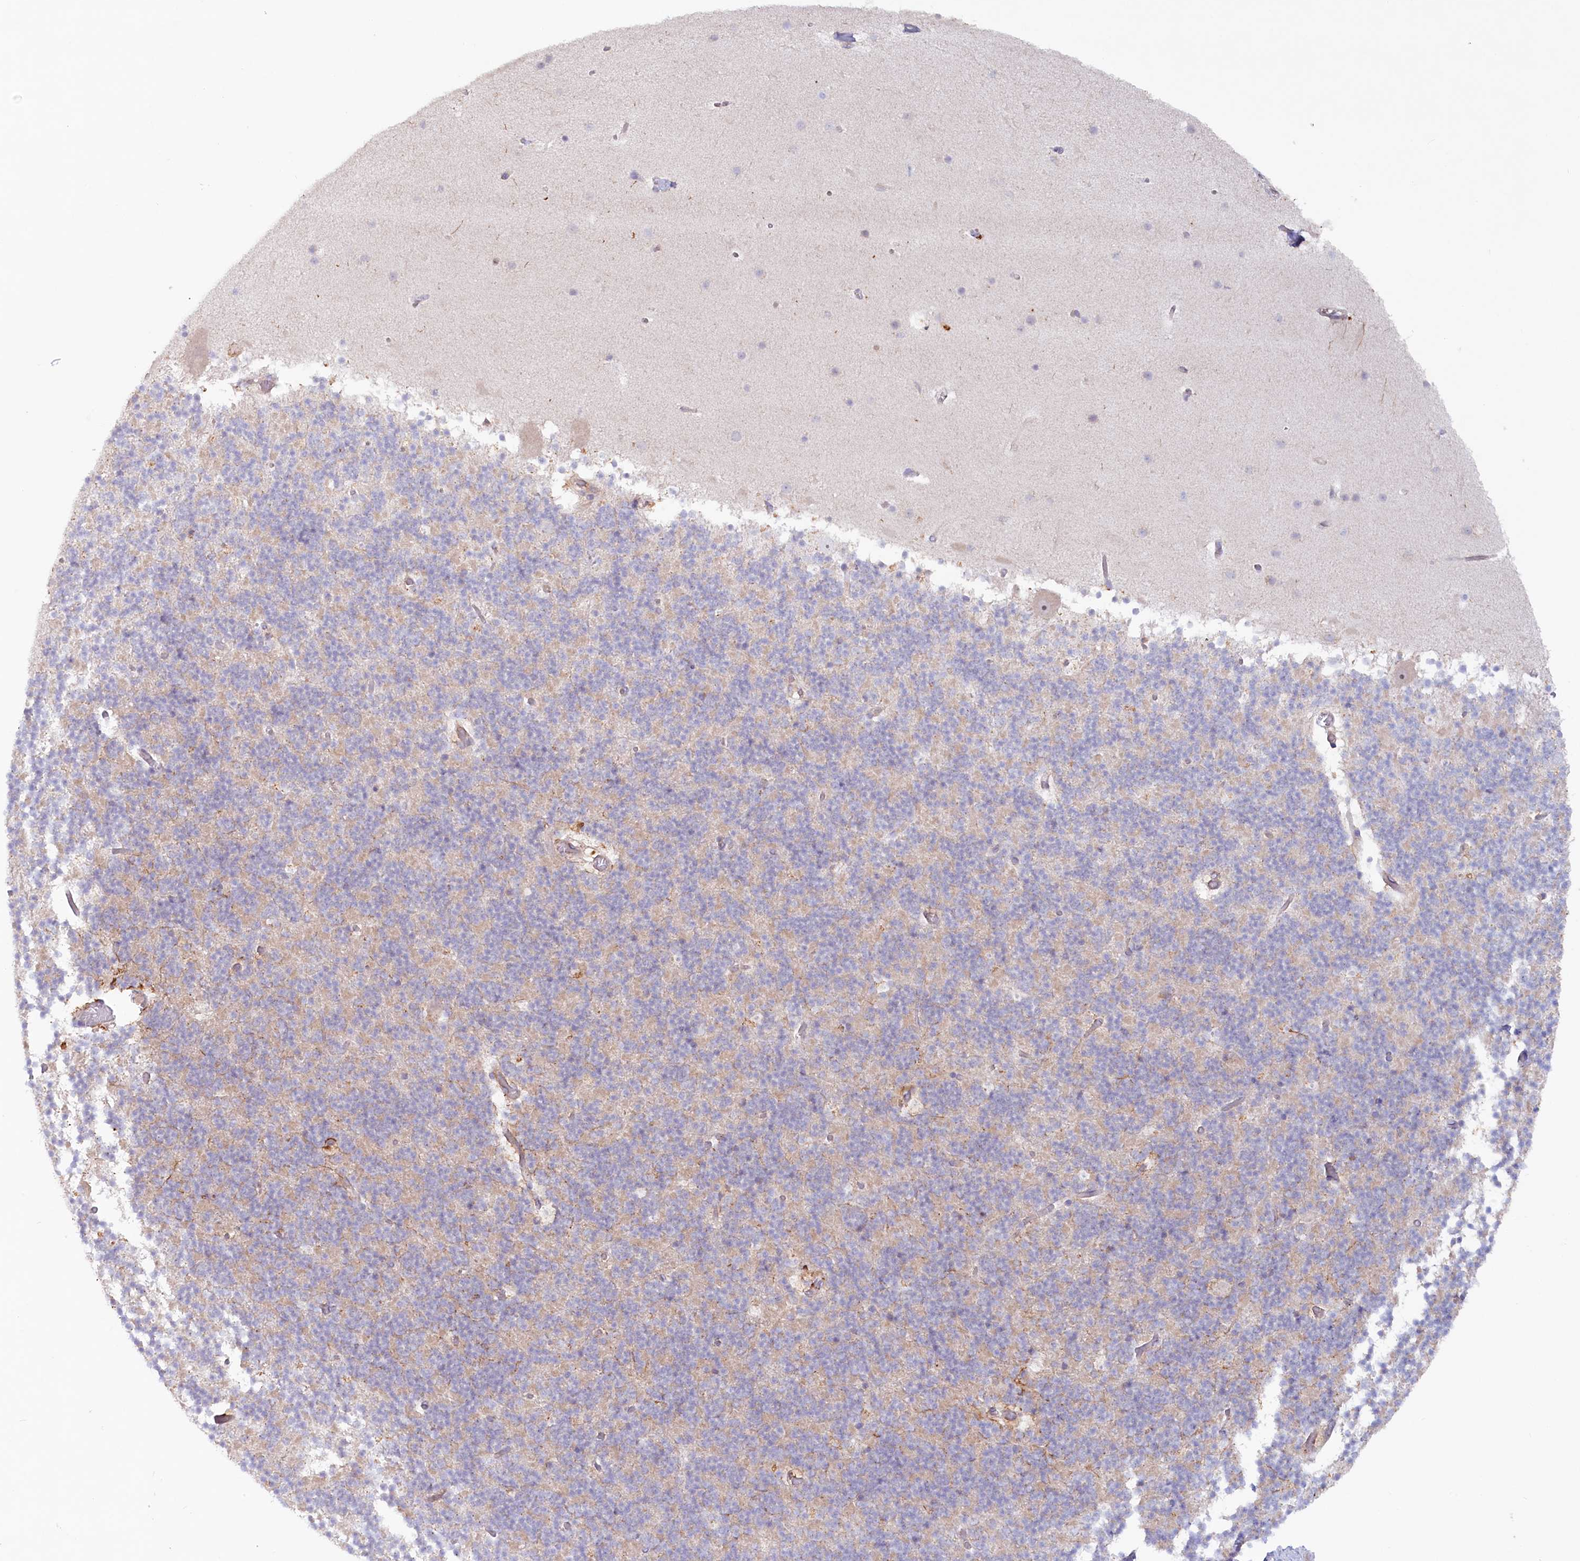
{"staining": {"intensity": "negative", "quantity": "none", "location": "none"}, "tissue": "cerebellum", "cell_type": "Cells in granular layer", "image_type": "normal", "snomed": [{"axis": "morphology", "description": "Normal tissue, NOS"}, {"axis": "topography", "description": "Cerebellum"}], "caption": "Unremarkable cerebellum was stained to show a protein in brown. There is no significant staining in cells in granular layer. (Stains: DAB IHC with hematoxylin counter stain, Microscopy: brightfield microscopy at high magnification).", "gene": "TNIP1", "patient": {"sex": "male", "age": 57}}